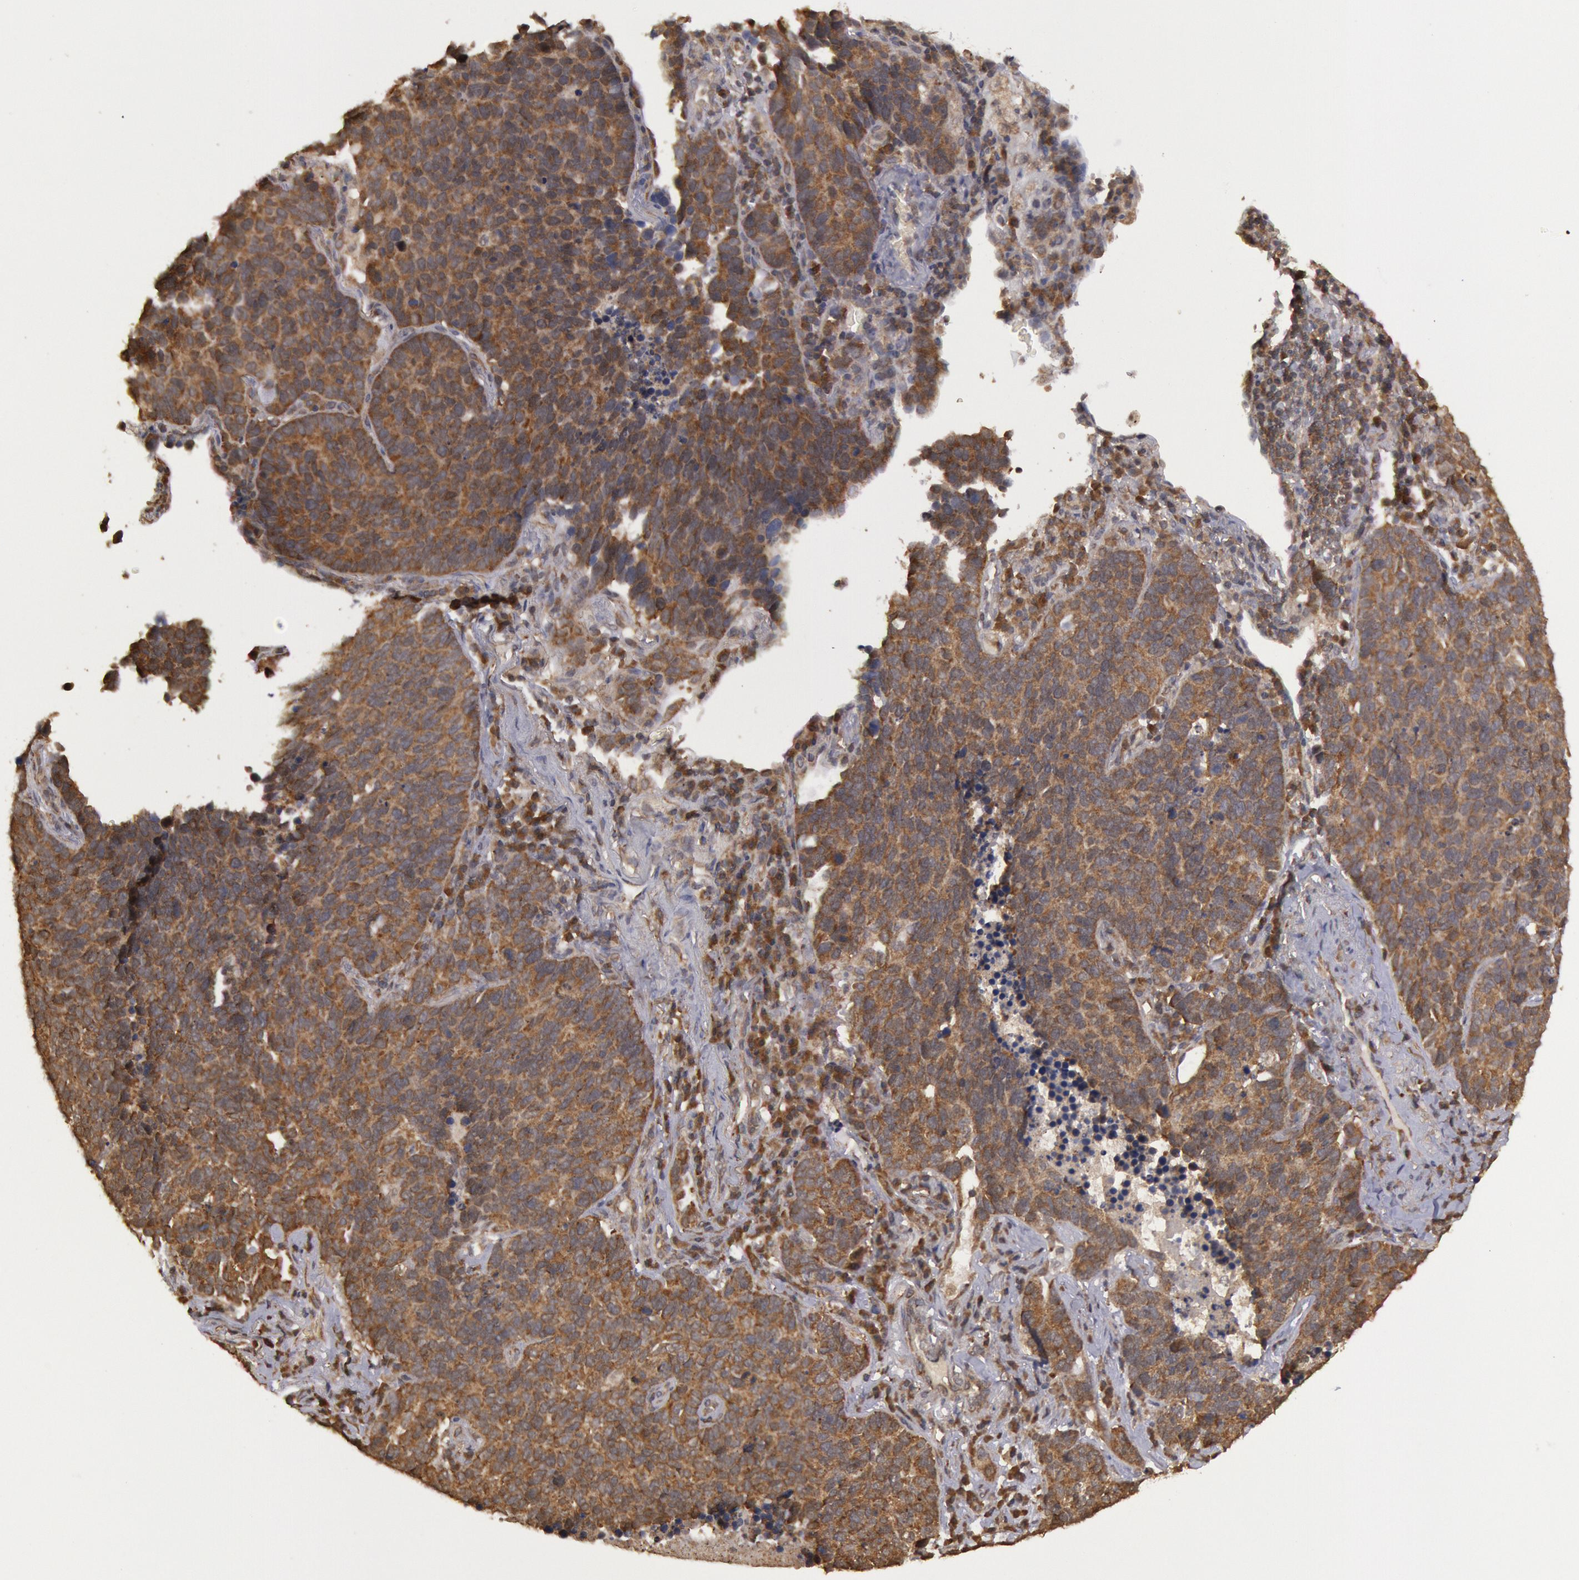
{"staining": {"intensity": "moderate", "quantity": ">75%", "location": "cytoplasmic/membranous"}, "tissue": "lung cancer", "cell_type": "Tumor cells", "image_type": "cancer", "snomed": [{"axis": "morphology", "description": "Neoplasm, malignant, NOS"}, {"axis": "topography", "description": "Lung"}], "caption": "Tumor cells display medium levels of moderate cytoplasmic/membranous staining in approximately >75% of cells in lung malignant neoplasm. (DAB IHC with brightfield microscopy, high magnification).", "gene": "USP14", "patient": {"sex": "female", "age": 75}}